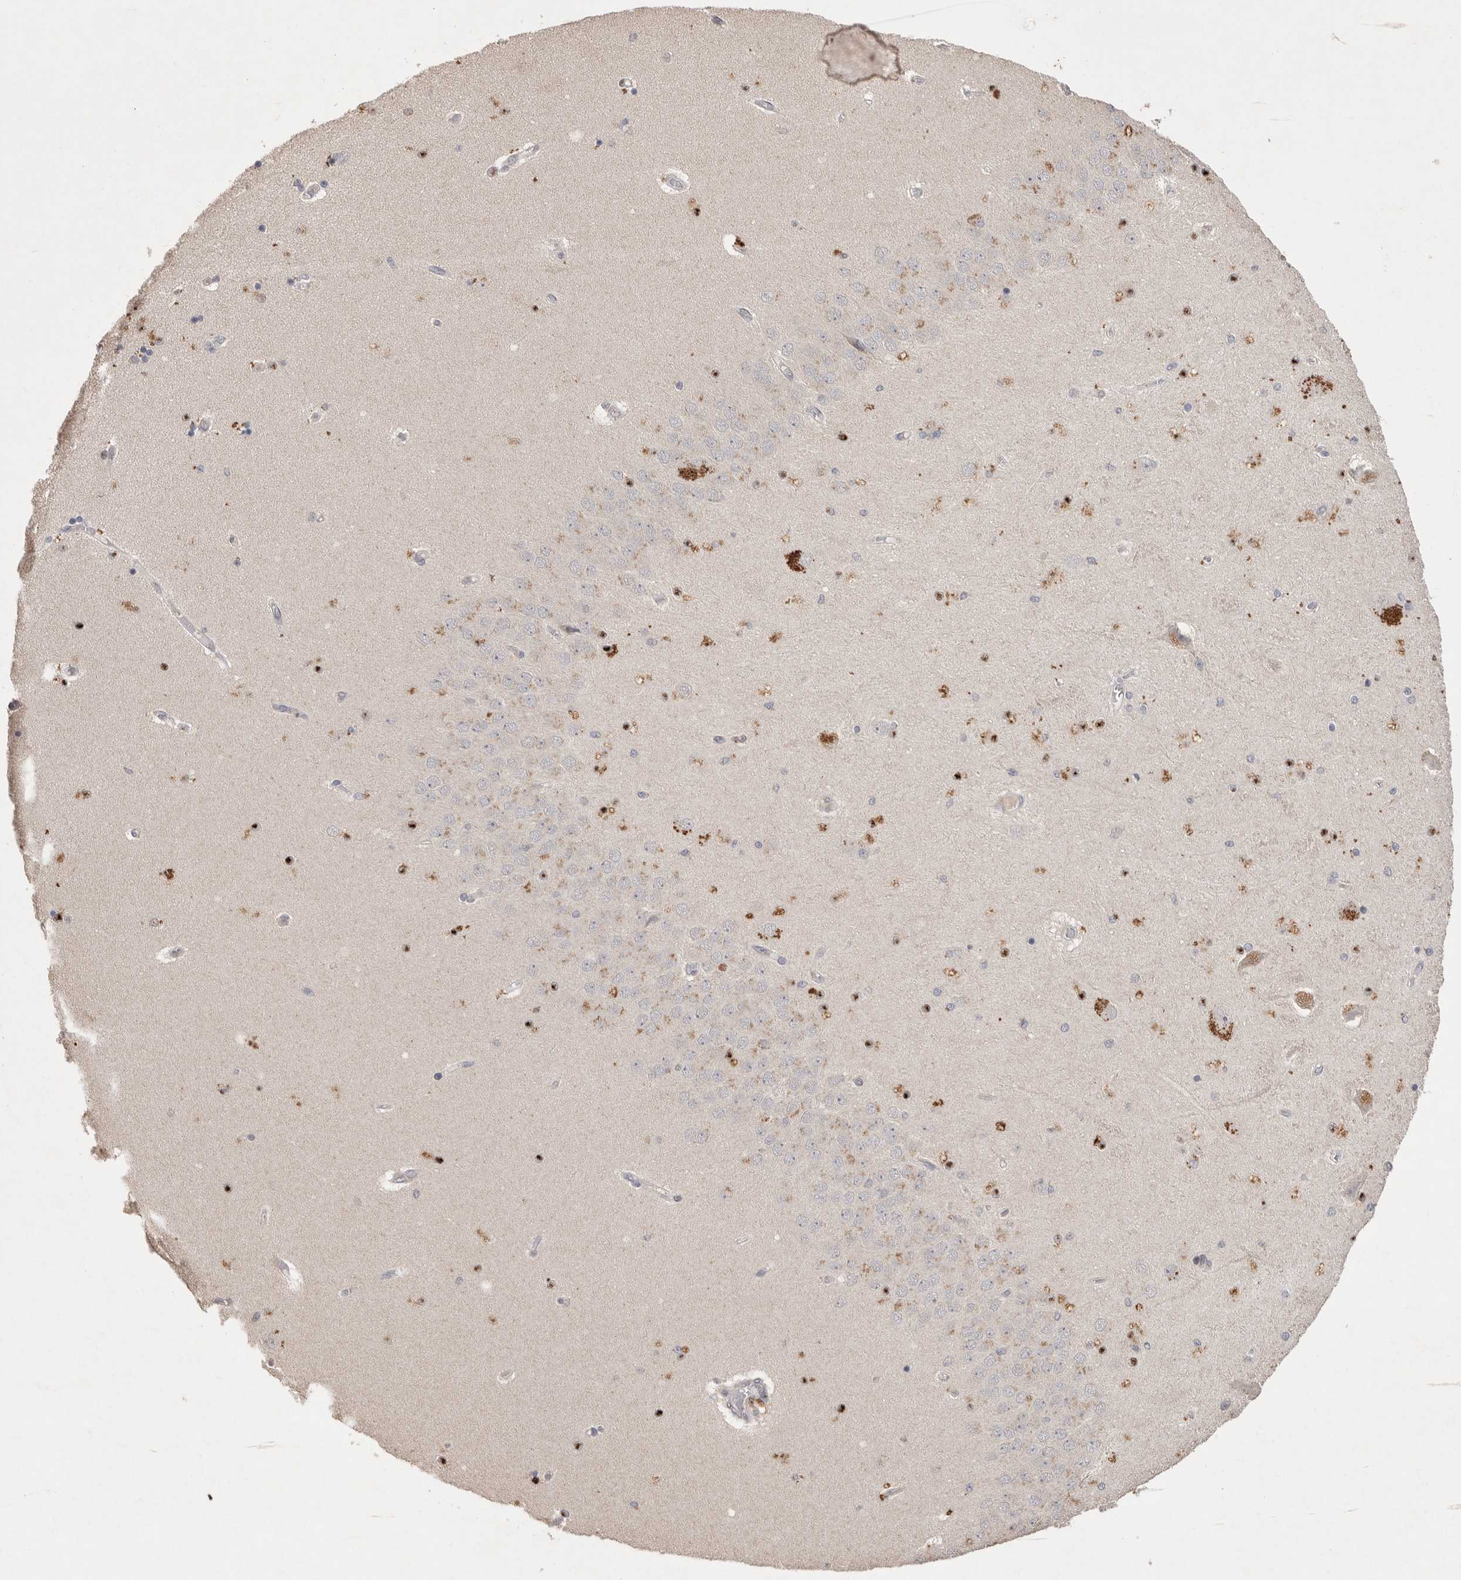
{"staining": {"intensity": "moderate", "quantity": "<25%", "location": "nuclear"}, "tissue": "hippocampus", "cell_type": "Glial cells", "image_type": "normal", "snomed": [{"axis": "morphology", "description": "Normal tissue, NOS"}, {"axis": "topography", "description": "Hippocampus"}], "caption": "High-power microscopy captured an immunohistochemistry (IHC) histopathology image of normal hippocampus, revealing moderate nuclear positivity in approximately <25% of glial cells.", "gene": "HUS1", "patient": {"sex": "female", "age": 54}}